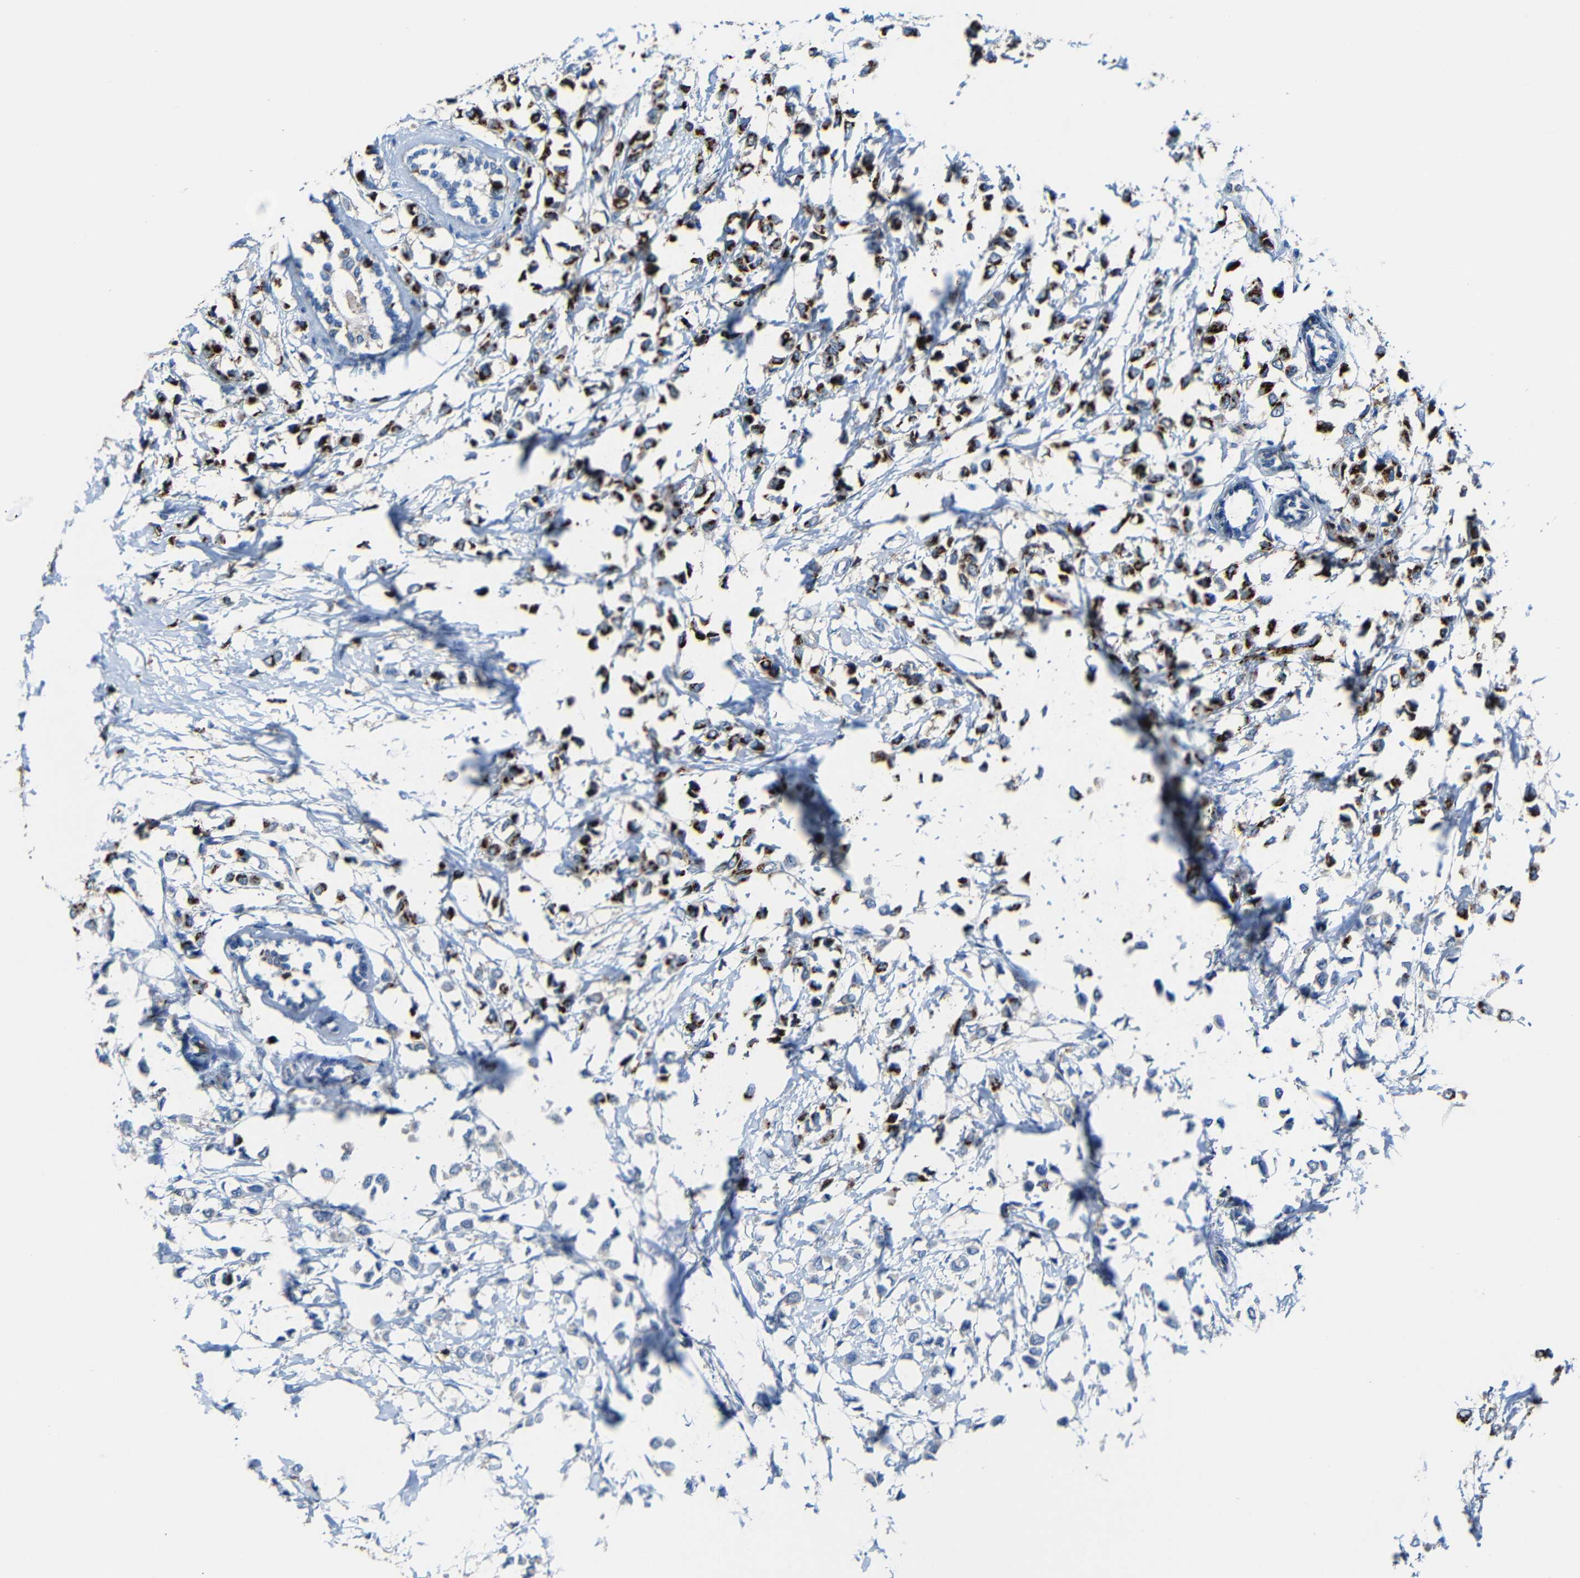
{"staining": {"intensity": "strong", "quantity": "25%-75%", "location": "cytoplasmic/membranous"}, "tissue": "breast cancer", "cell_type": "Tumor cells", "image_type": "cancer", "snomed": [{"axis": "morphology", "description": "Lobular carcinoma"}, {"axis": "topography", "description": "Breast"}], "caption": "IHC micrograph of neoplastic tissue: human breast cancer (lobular carcinoma) stained using immunohistochemistry demonstrates high levels of strong protein expression localized specifically in the cytoplasmic/membranous of tumor cells, appearing as a cytoplasmic/membranous brown color.", "gene": "P2RY12", "patient": {"sex": "female", "age": 51}}